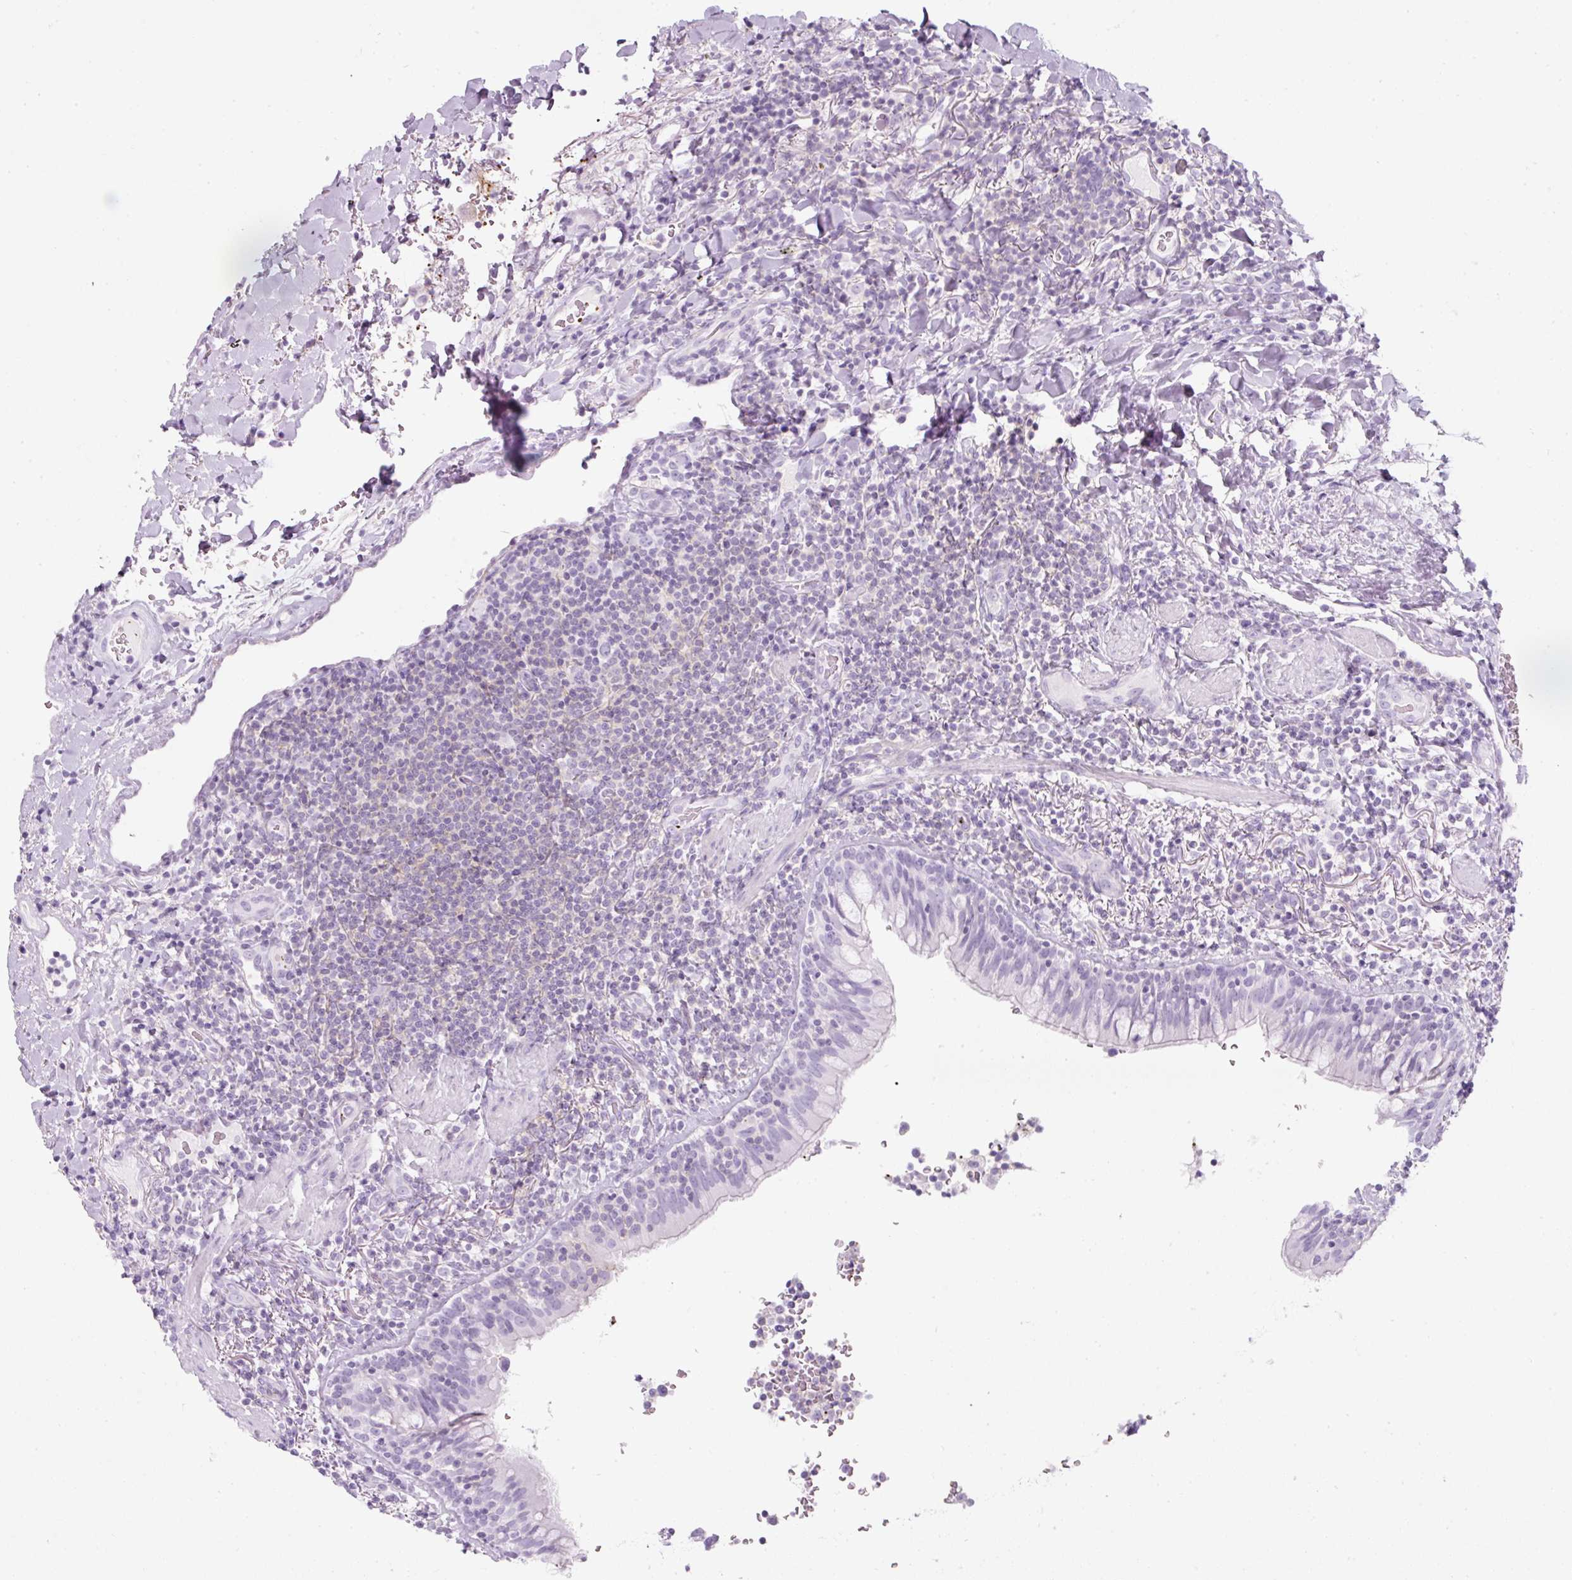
{"staining": {"intensity": "negative", "quantity": "none", "location": "none"}, "tissue": "lymphoma", "cell_type": "Tumor cells", "image_type": "cancer", "snomed": [{"axis": "morphology", "description": "Malignant lymphoma, non-Hodgkin's type, Low grade"}, {"axis": "topography", "description": "Lung"}], "caption": "The photomicrograph reveals no staining of tumor cells in malignant lymphoma, non-Hodgkin's type (low-grade).", "gene": "PF4V1", "patient": {"sex": "female", "age": 71}}